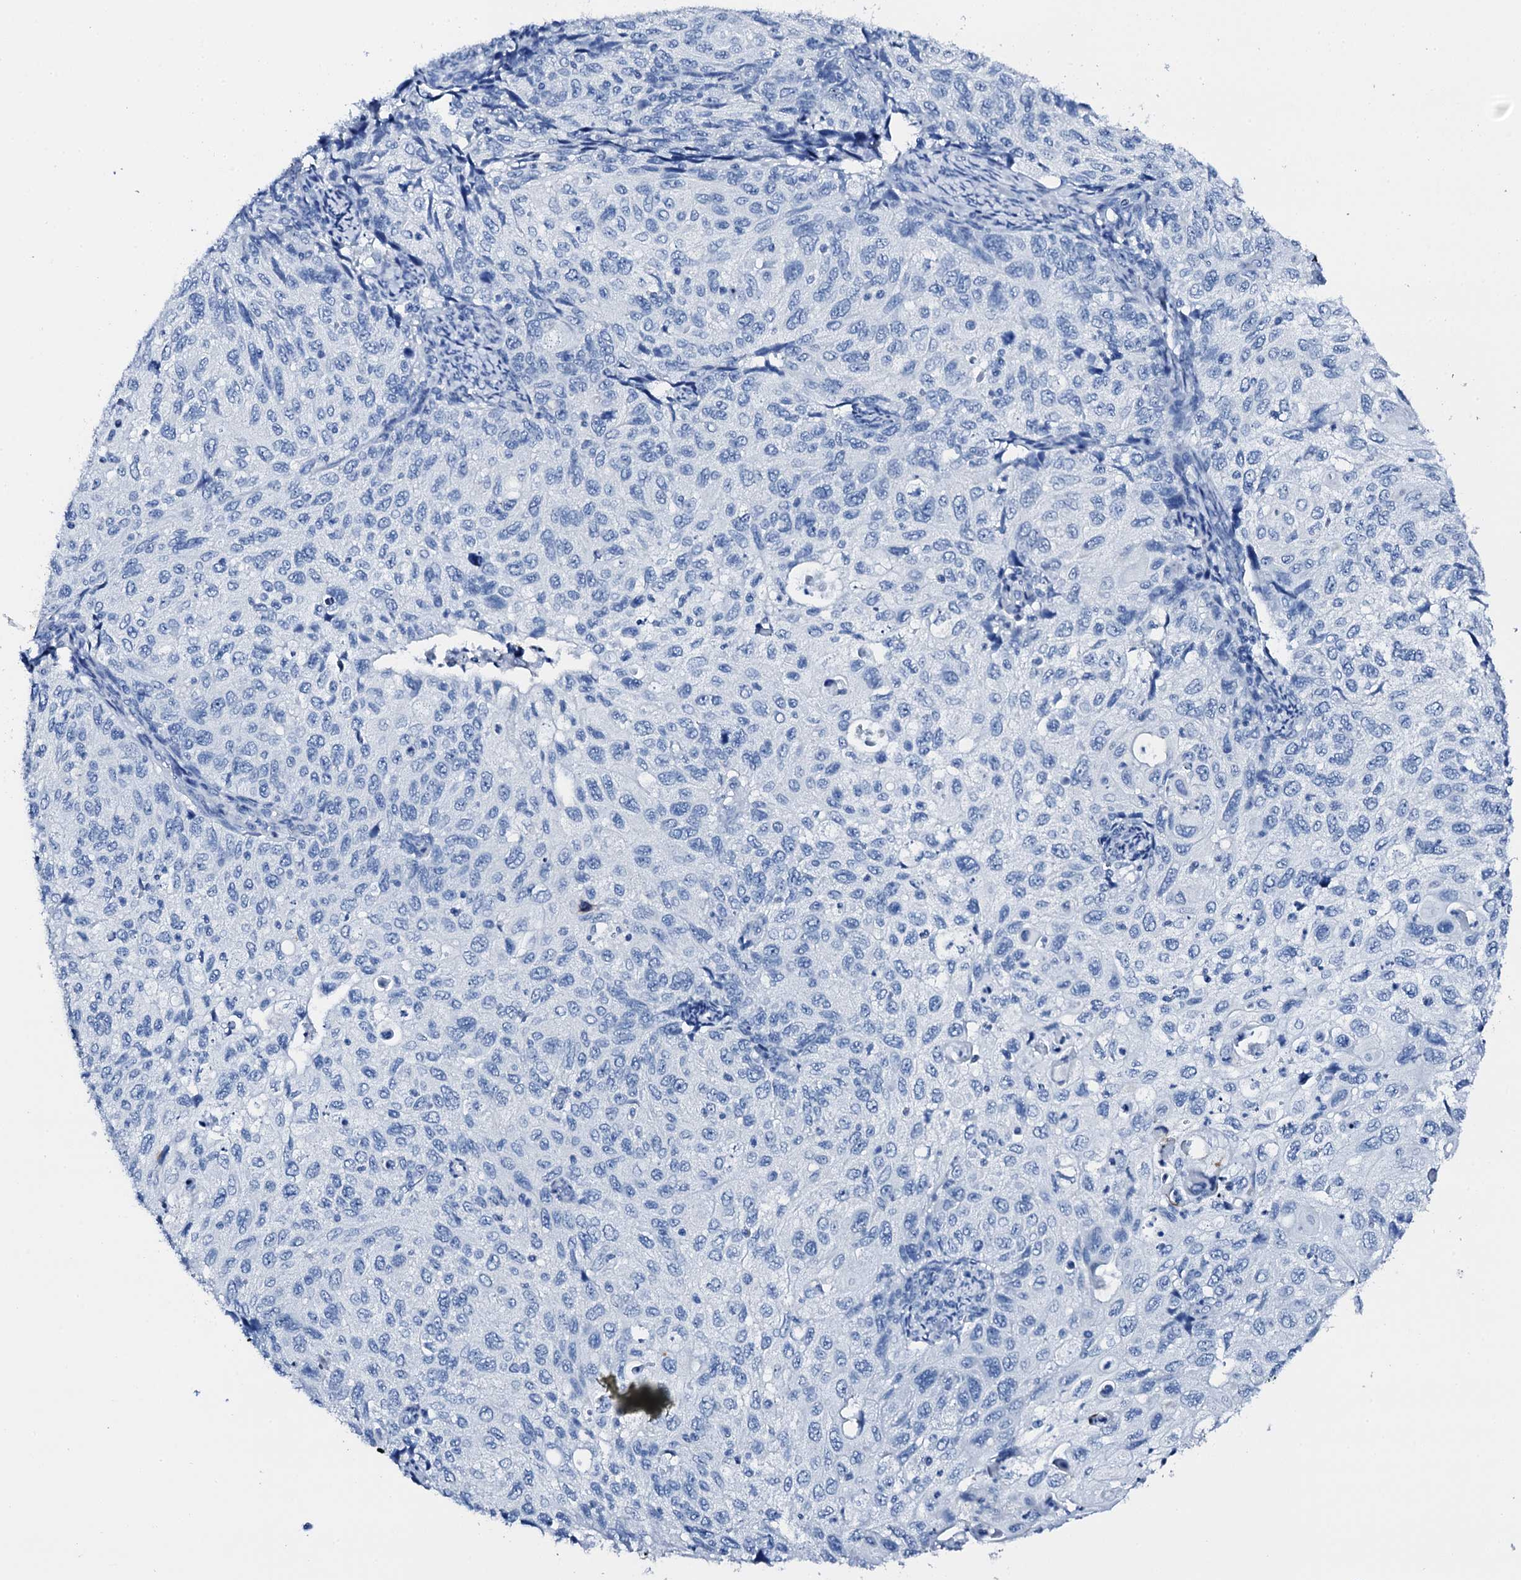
{"staining": {"intensity": "negative", "quantity": "none", "location": "none"}, "tissue": "cervical cancer", "cell_type": "Tumor cells", "image_type": "cancer", "snomed": [{"axis": "morphology", "description": "Squamous cell carcinoma, NOS"}, {"axis": "topography", "description": "Cervix"}], "caption": "The histopathology image exhibits no staining of tumor cells in cervical cancer (squamous cell carcinoma). (DAB IHC visualized using brightfield microscopy, high magnification).", "gene": "PTH", "patient": {"sex": "female", "age": 70}}